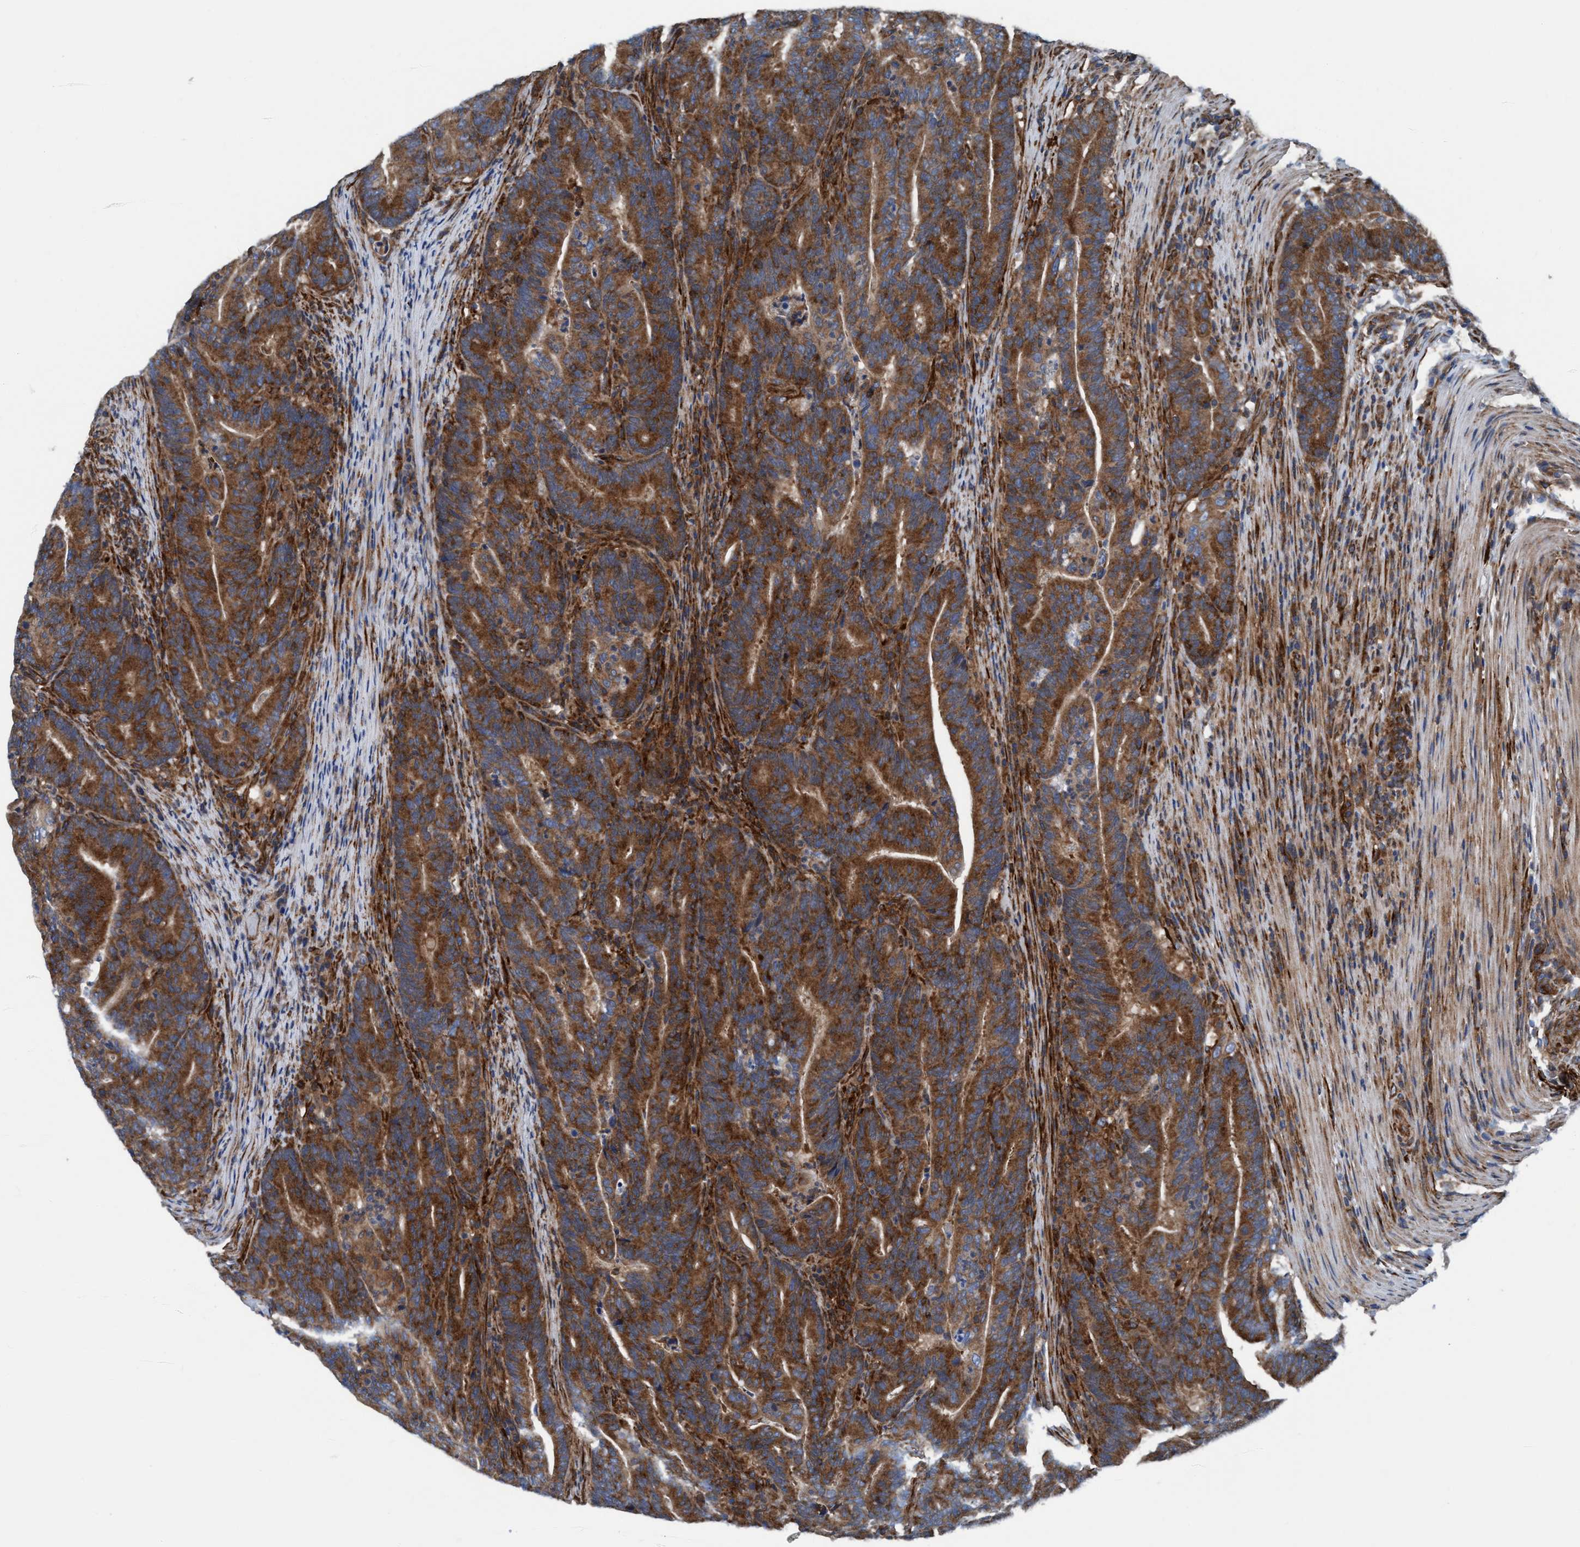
{"staining": {"intensity": "moderate", "quantity": ">75%", "location": "cytoplasmic/membranous"}, "tissue": "colorectal cancer", "cell_type": "Tumor cells", "image_type": "cancer", "snomed": [{"axis": "morphology", "description": "Adenocarcinoma, NOS"}, {"axis": "topography", "description": "Colon"}], "caption": "Colorectal adenocarcinoma stained for a protein (brown) shows moderate cytoplasmic/membranous positive staining in about >75% of tumor cells.", "gene": "NMT1", "patient": {"sex": "female", "age": 66}}